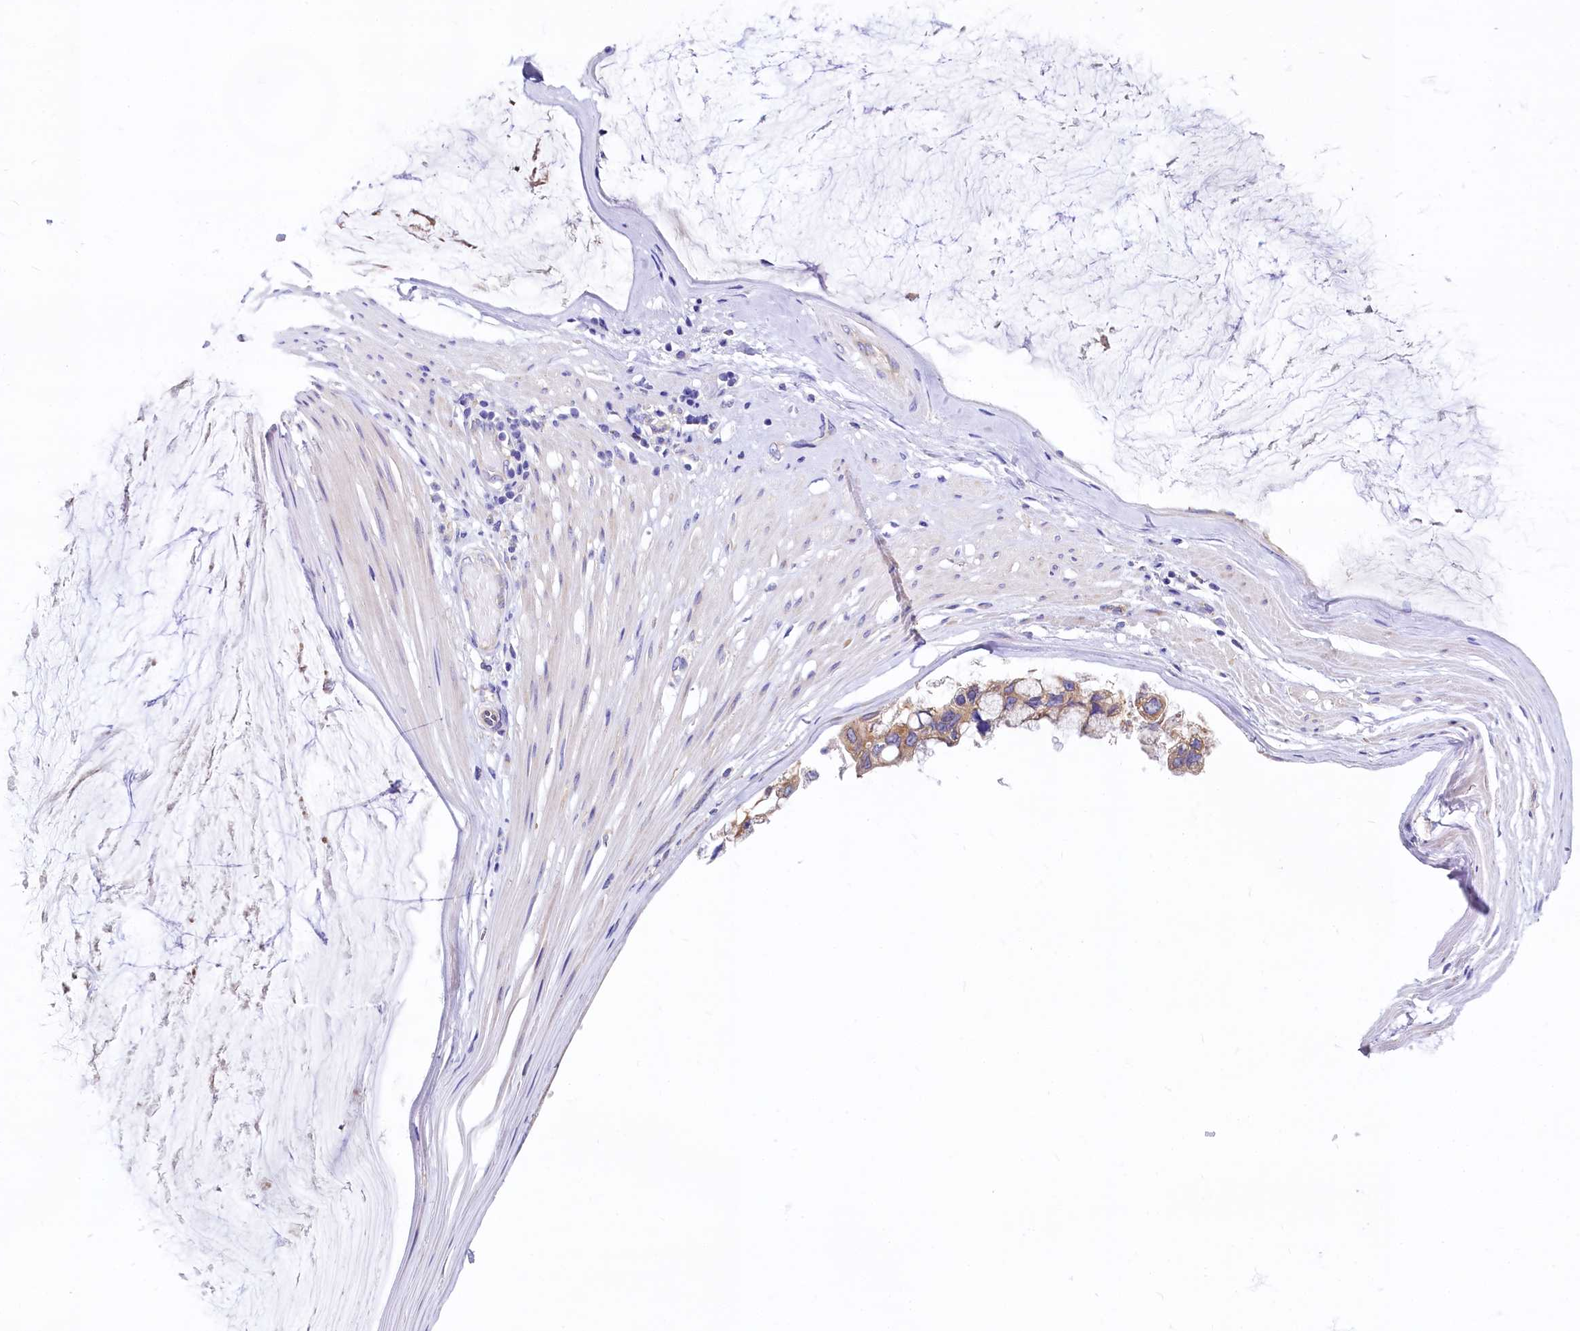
{"staining": {"intensity": "moderate", "quantity": "<25%", "location": "cytoplasmic/membranous"}, "tissue": "ovarian cancer", "cell_type": "Tumor cells", "image_type": "cancer", "snomed": [{"axis": "morphology", "description": "Cystadenocarcinoma, mucinous, NOS"}, {"axis": "topography", "description": "Ovary"}], "caption": "This is a micrograph of immunohistochemistry staining of ovarian mucinous cystadenocarcinoma, which shows moderate positivity in the cytoplasmic/membranous of tumor cells.", "gene": "QARS1", "patient": {"sex": "female", "age": 39}}